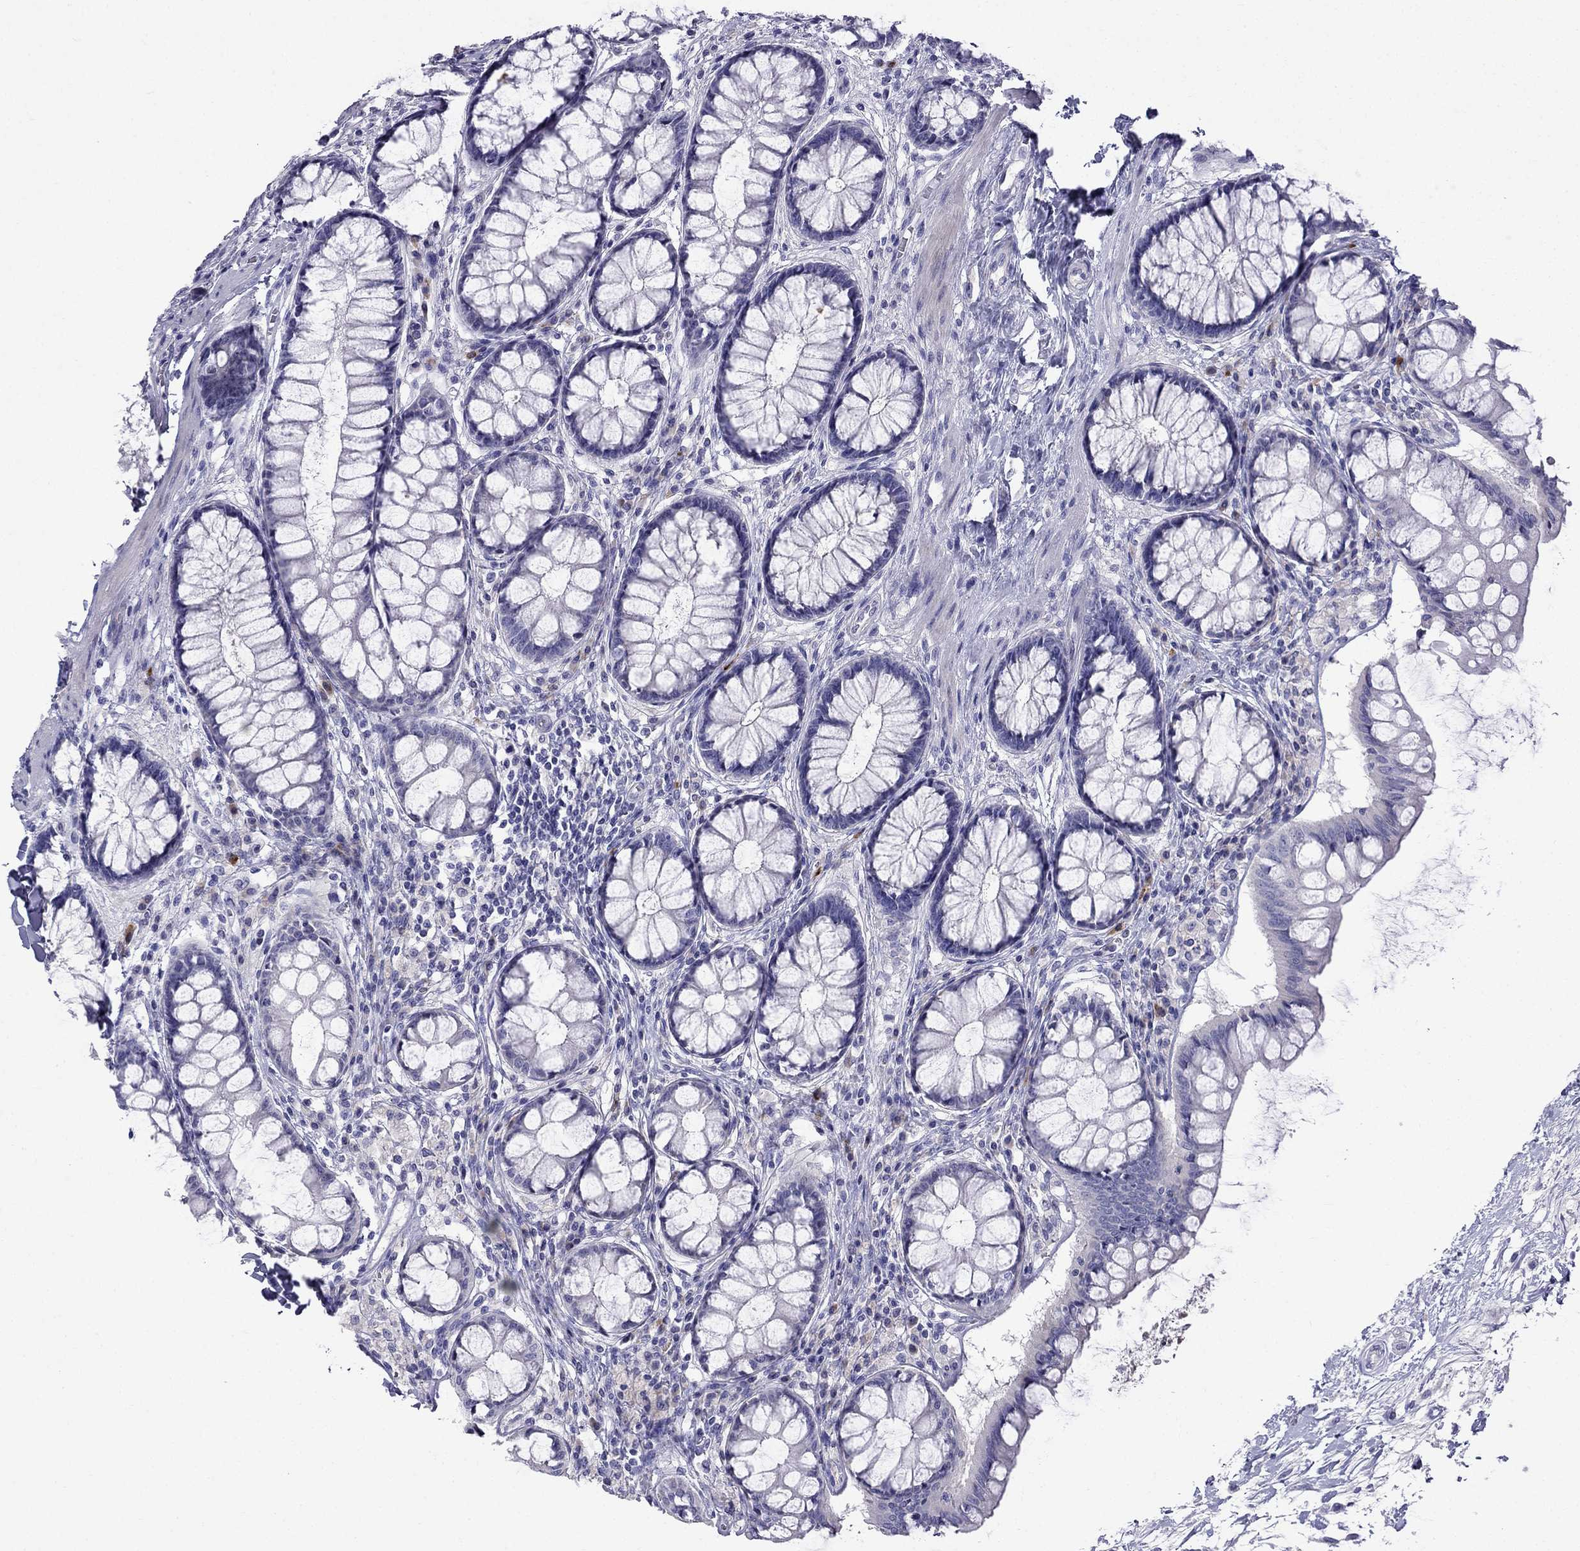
{"staining": {"intensity": "negative", "quantity": "none", "location": "none"}, "tissue": "colon", "cell_type": "Endothelial cells", "image_type": "normal", "snomed": [{"axis": "morphology", "description": "Normal tissue, NOS"}, {"axis": "topography", "description": "Colon"}], "caption": "IHC of benign colon reveals no staining in endothelial cells. The staining was performed using DAB to visualize the protein expression in brown, while the nuclei were stained in blue with hematoxylin (Magnification: 20x).", "gene": "PATE1", "patient": {"sex": "female", "age": 65}}